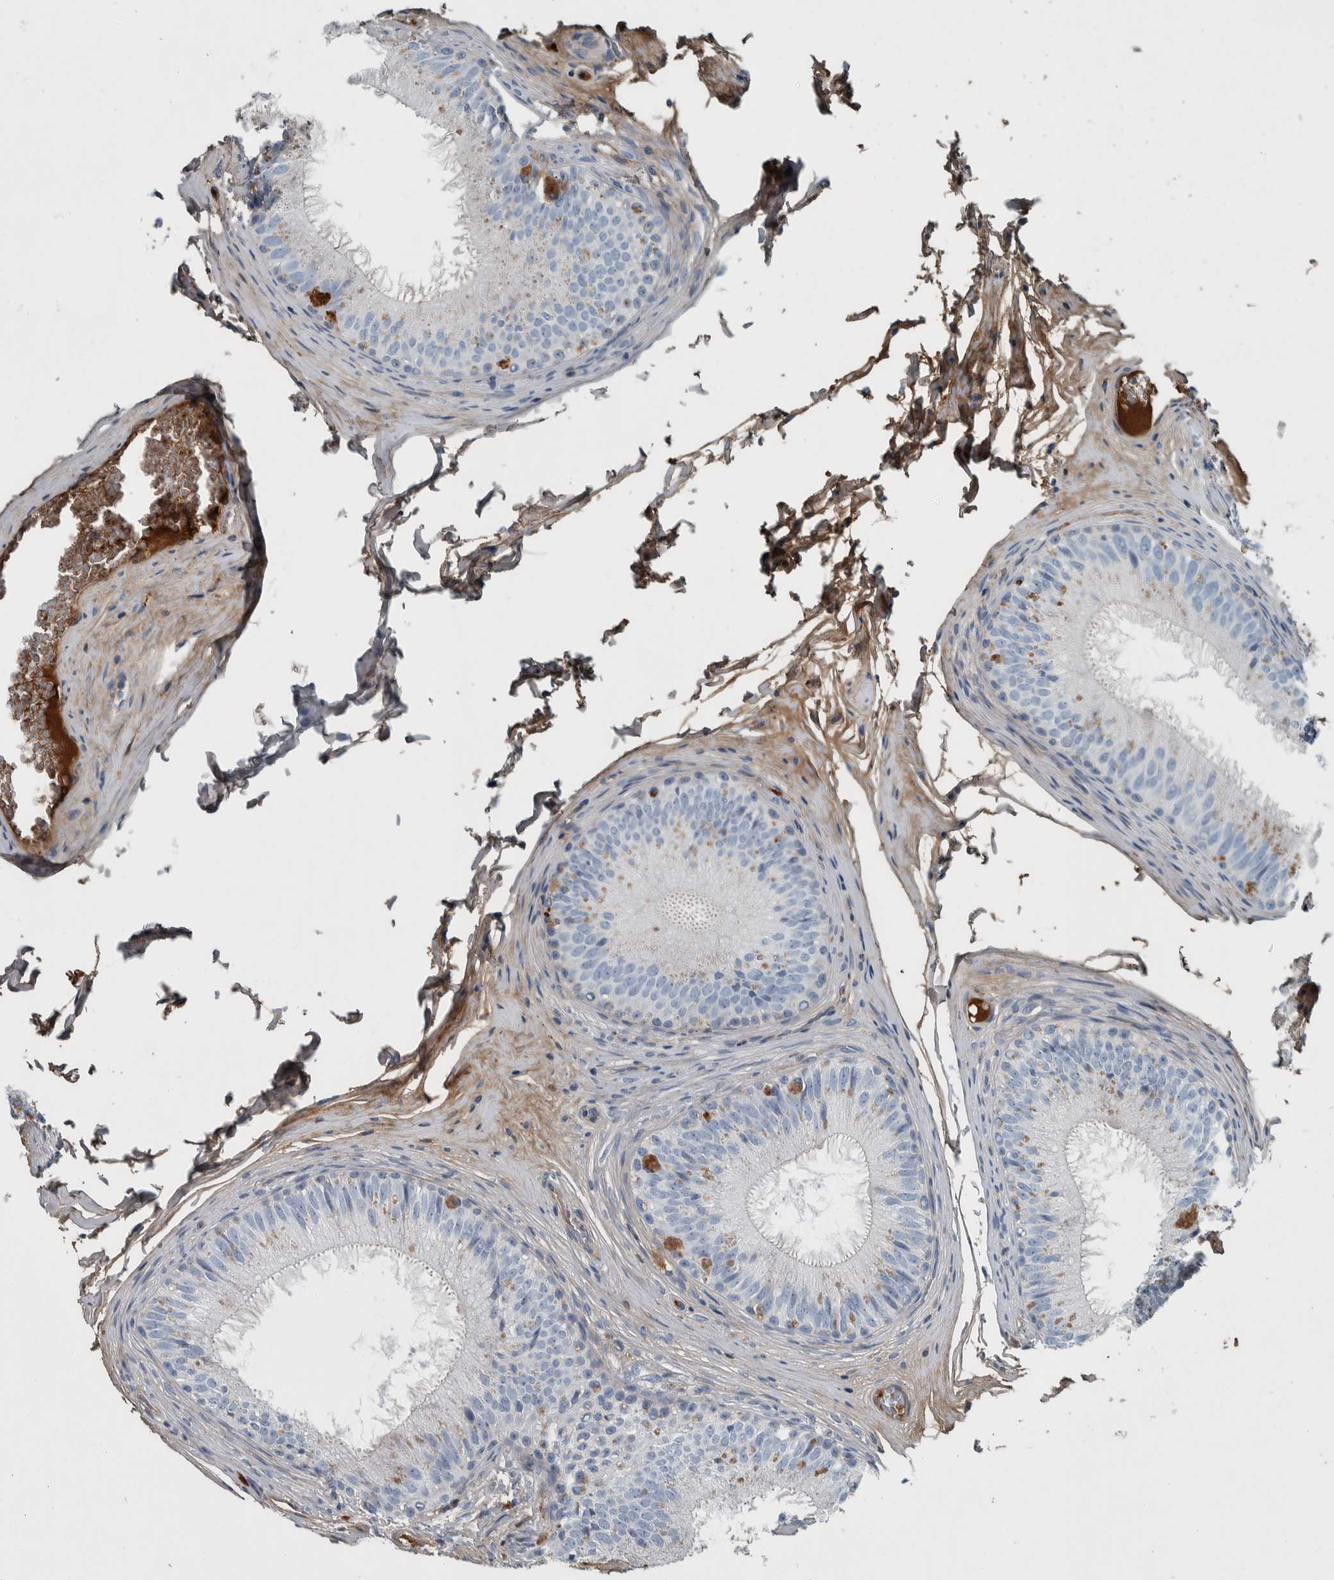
{"staining": {"intensity": "weak", "quantity": "25%-75%", "location": "cytoplasmic/membranous"}, "tissue": "epididymis", "cell_type": "Glandular cells", "image_type": "normal", "snomed": [{"axis": "morphology", "description": "Normal tissue, NOS"}, {"axis": "topography", "description": "Epididymis"}], "caption": "IHC image of benign epididymis: epididymis stained using immunohistochemistry displays low levels of weak protein expression localized specifically in the cytoplasmic/membranous of glandular cells, appearing as a cytoplasmic/membranous brown color.", "gene": "SERPINC1", "patient": {"sex": "male", "age": 32}}